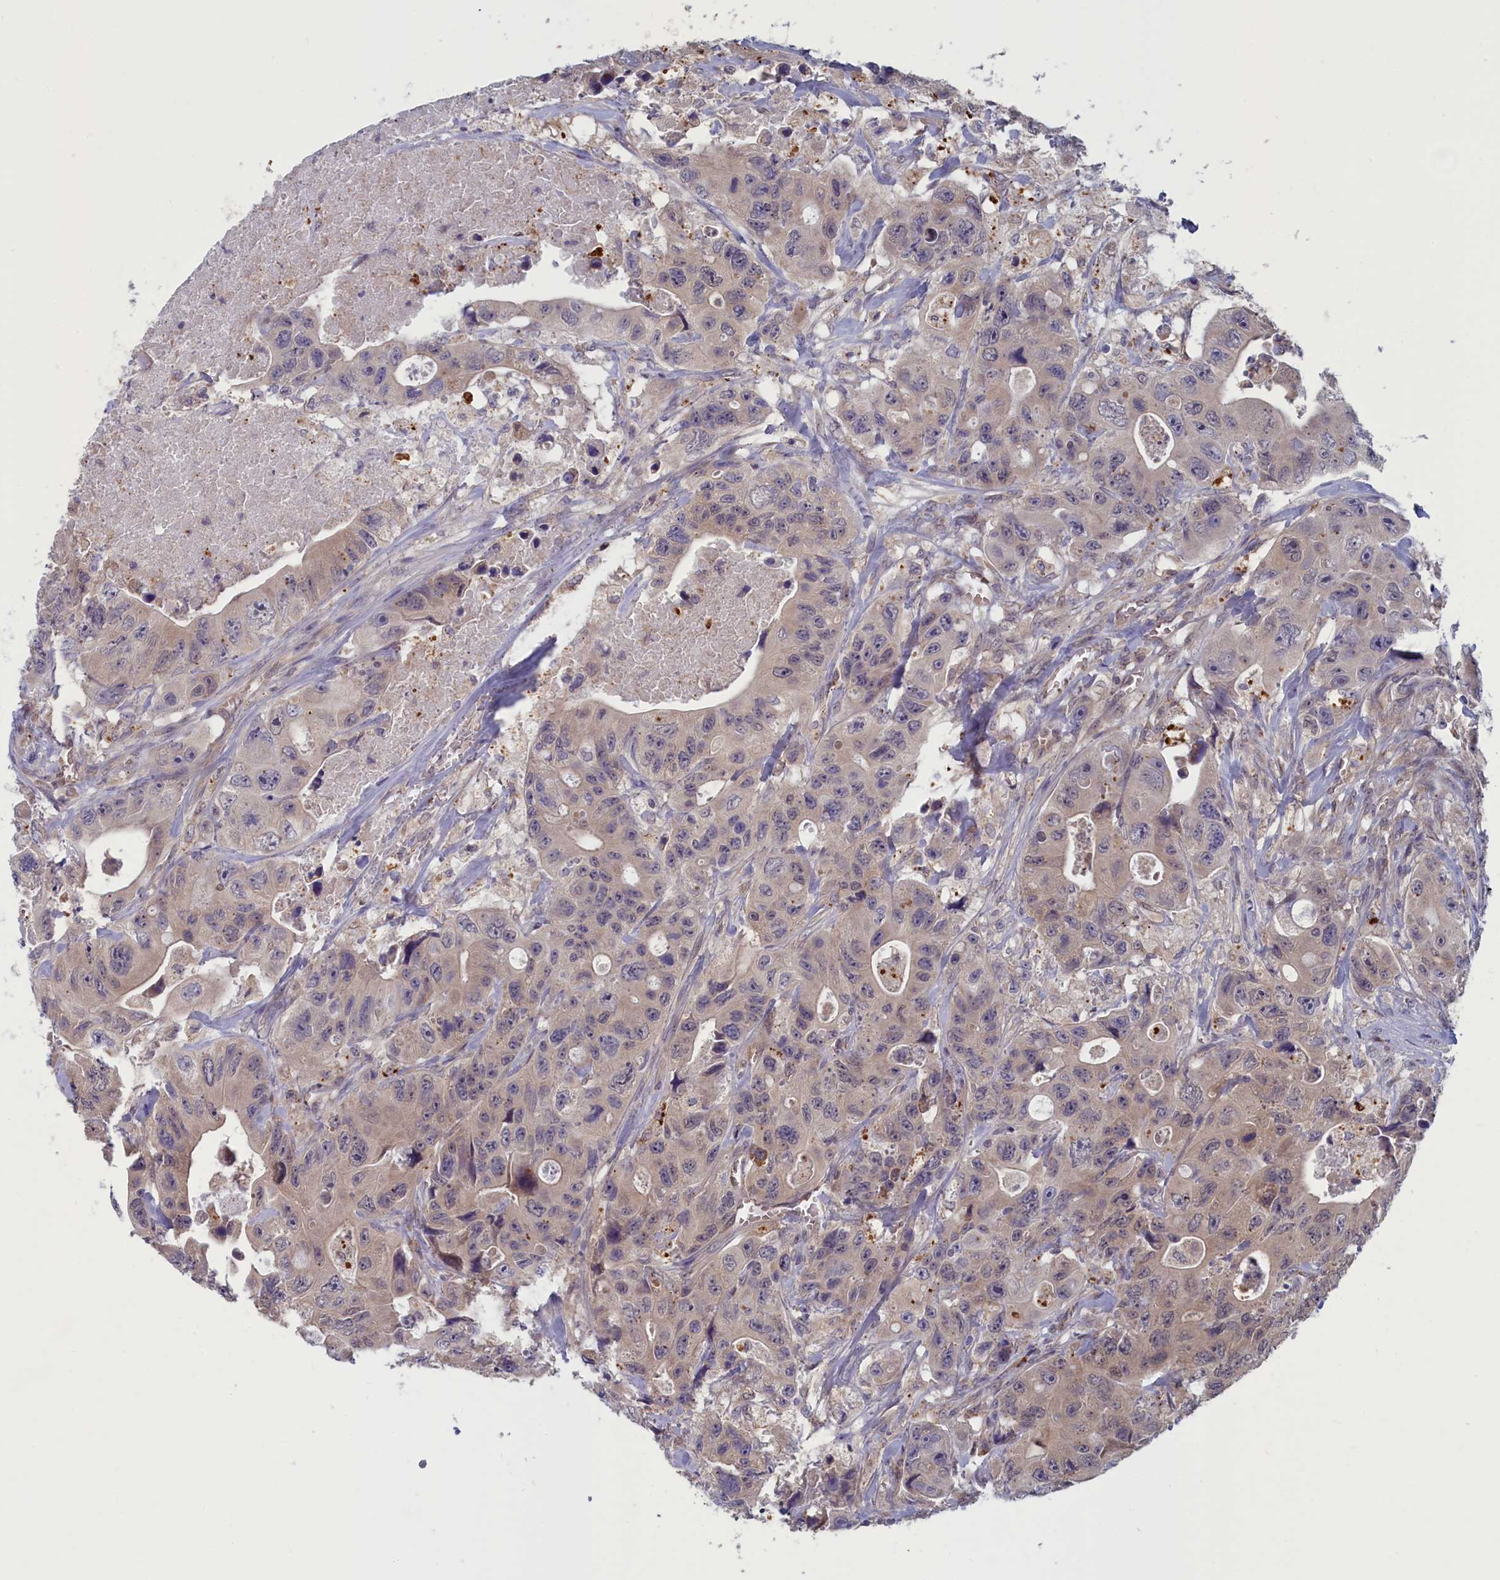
{"staining": {"intensity": "negative", "quantity": "none", "location": "none"}, "tissue": "colorectal cancer", "cell_type": "Tumor cells", "image_type": "cancer", "snomed": [{"axis": "morphology", "description": "Adenocarcinoma, NOS"}, {"axis": "topography", "description": "Colon"}], "caption": "Immunohistochemistry (IHC) histopathology image of neoplastic tissue: human colorectal adenocarcinoma stained with DAB demonstrates no significant protein expression in tumor cells.", "gene": "MRI1", "patient": {"sex": "female", "age": 46}}